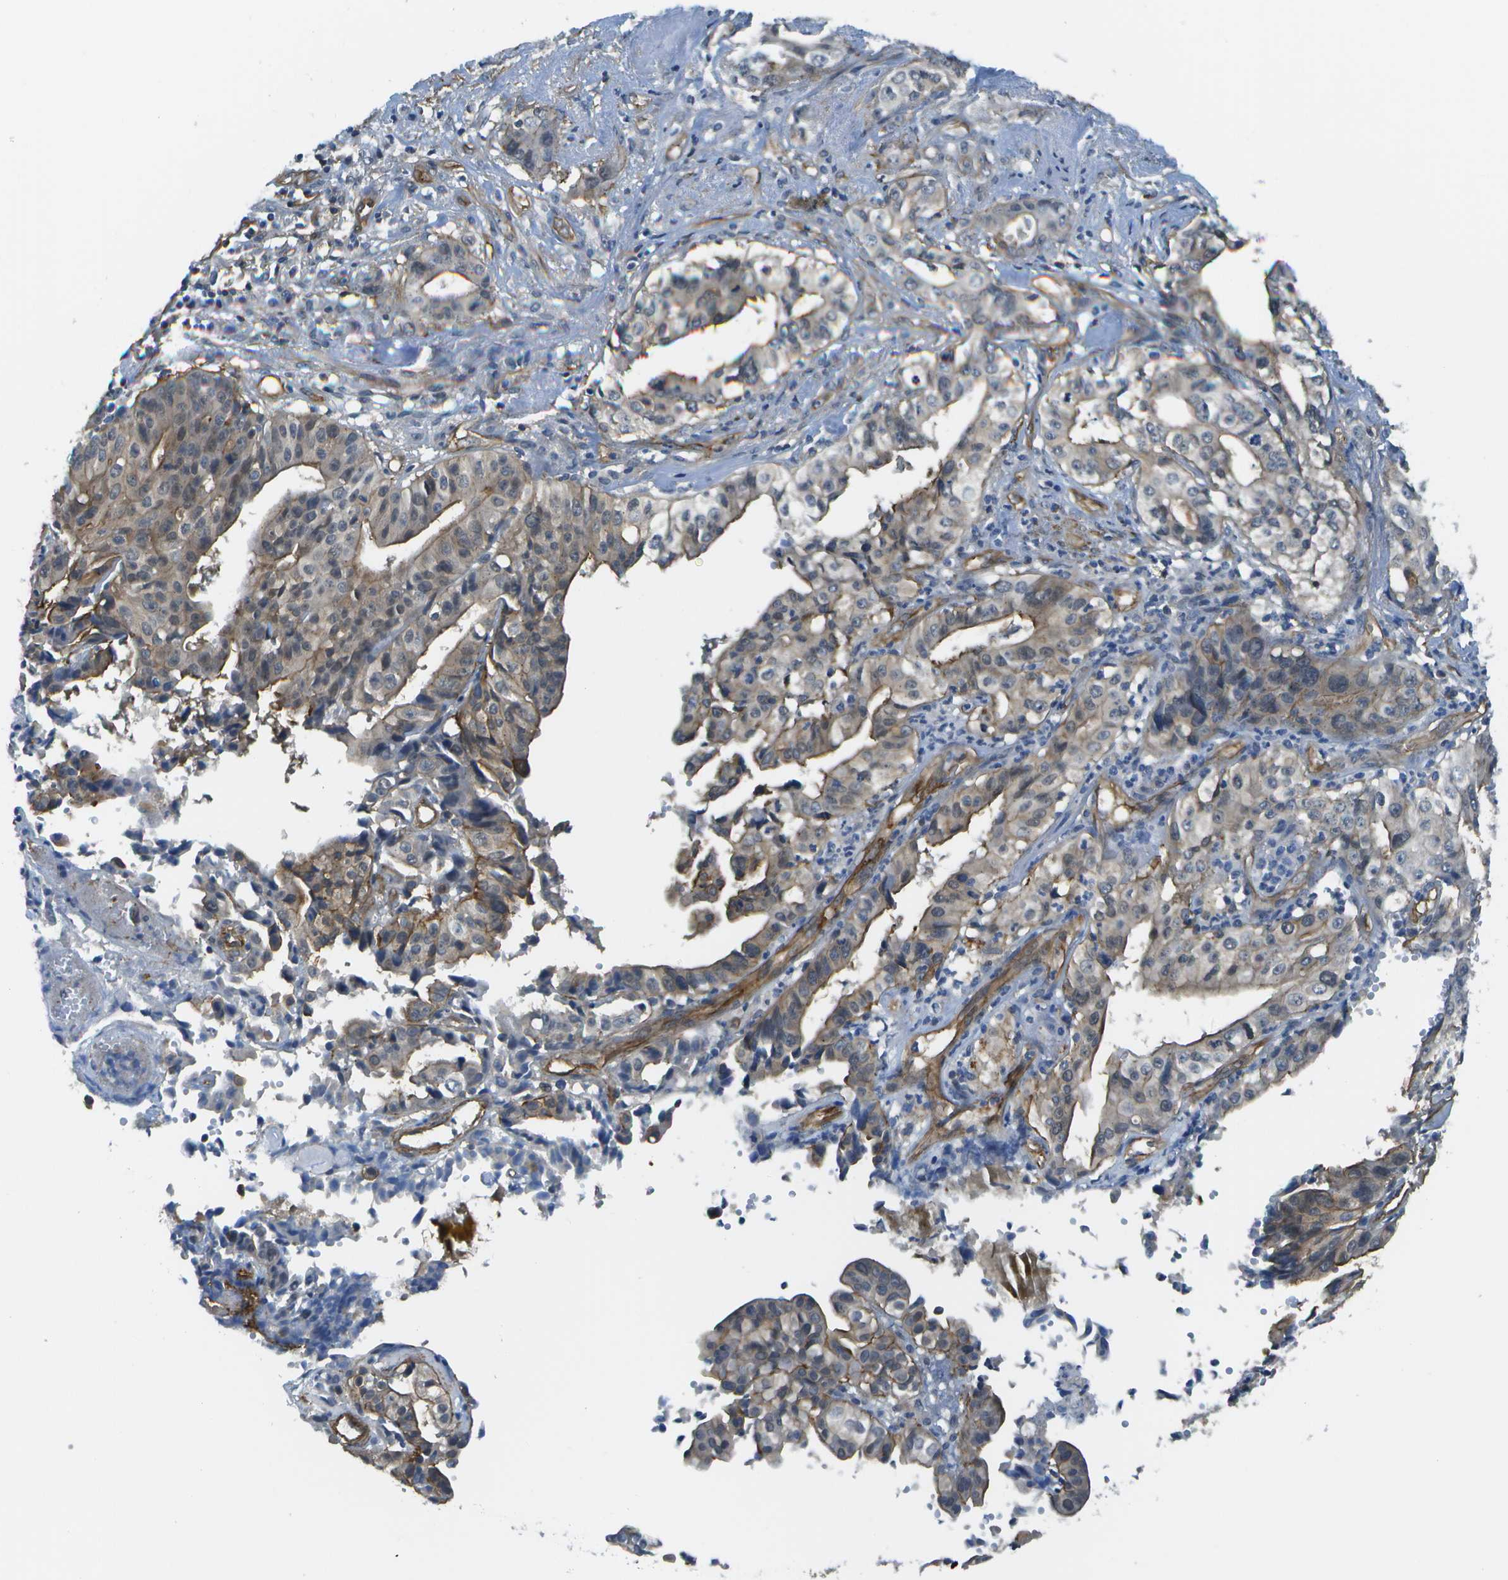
{"staining": {"intensity": "moderate", "quantity": ">75%", "location": "cytoplasmic/membranous"}, "tissue": "liver cancer", "cell_type": "Tumor cells", "image_type": "cancer", "snomed": [{"axis": "morphology", "description": "Cholangiocarcinoma"}, {"axis": "topography", "description": "Liver"}], "caption": "This histopathology image reveals liver cholangiocarcinoma stained with immunohistochemistry (IHC) to label a protein in brown. The cytoplasmic/membranous of tumor cells show moderate positivity for the protein. Nuclei are counter-stained blue.", "gene": "KIAA0040", "patient": {"sex": "female", "age": 61}}